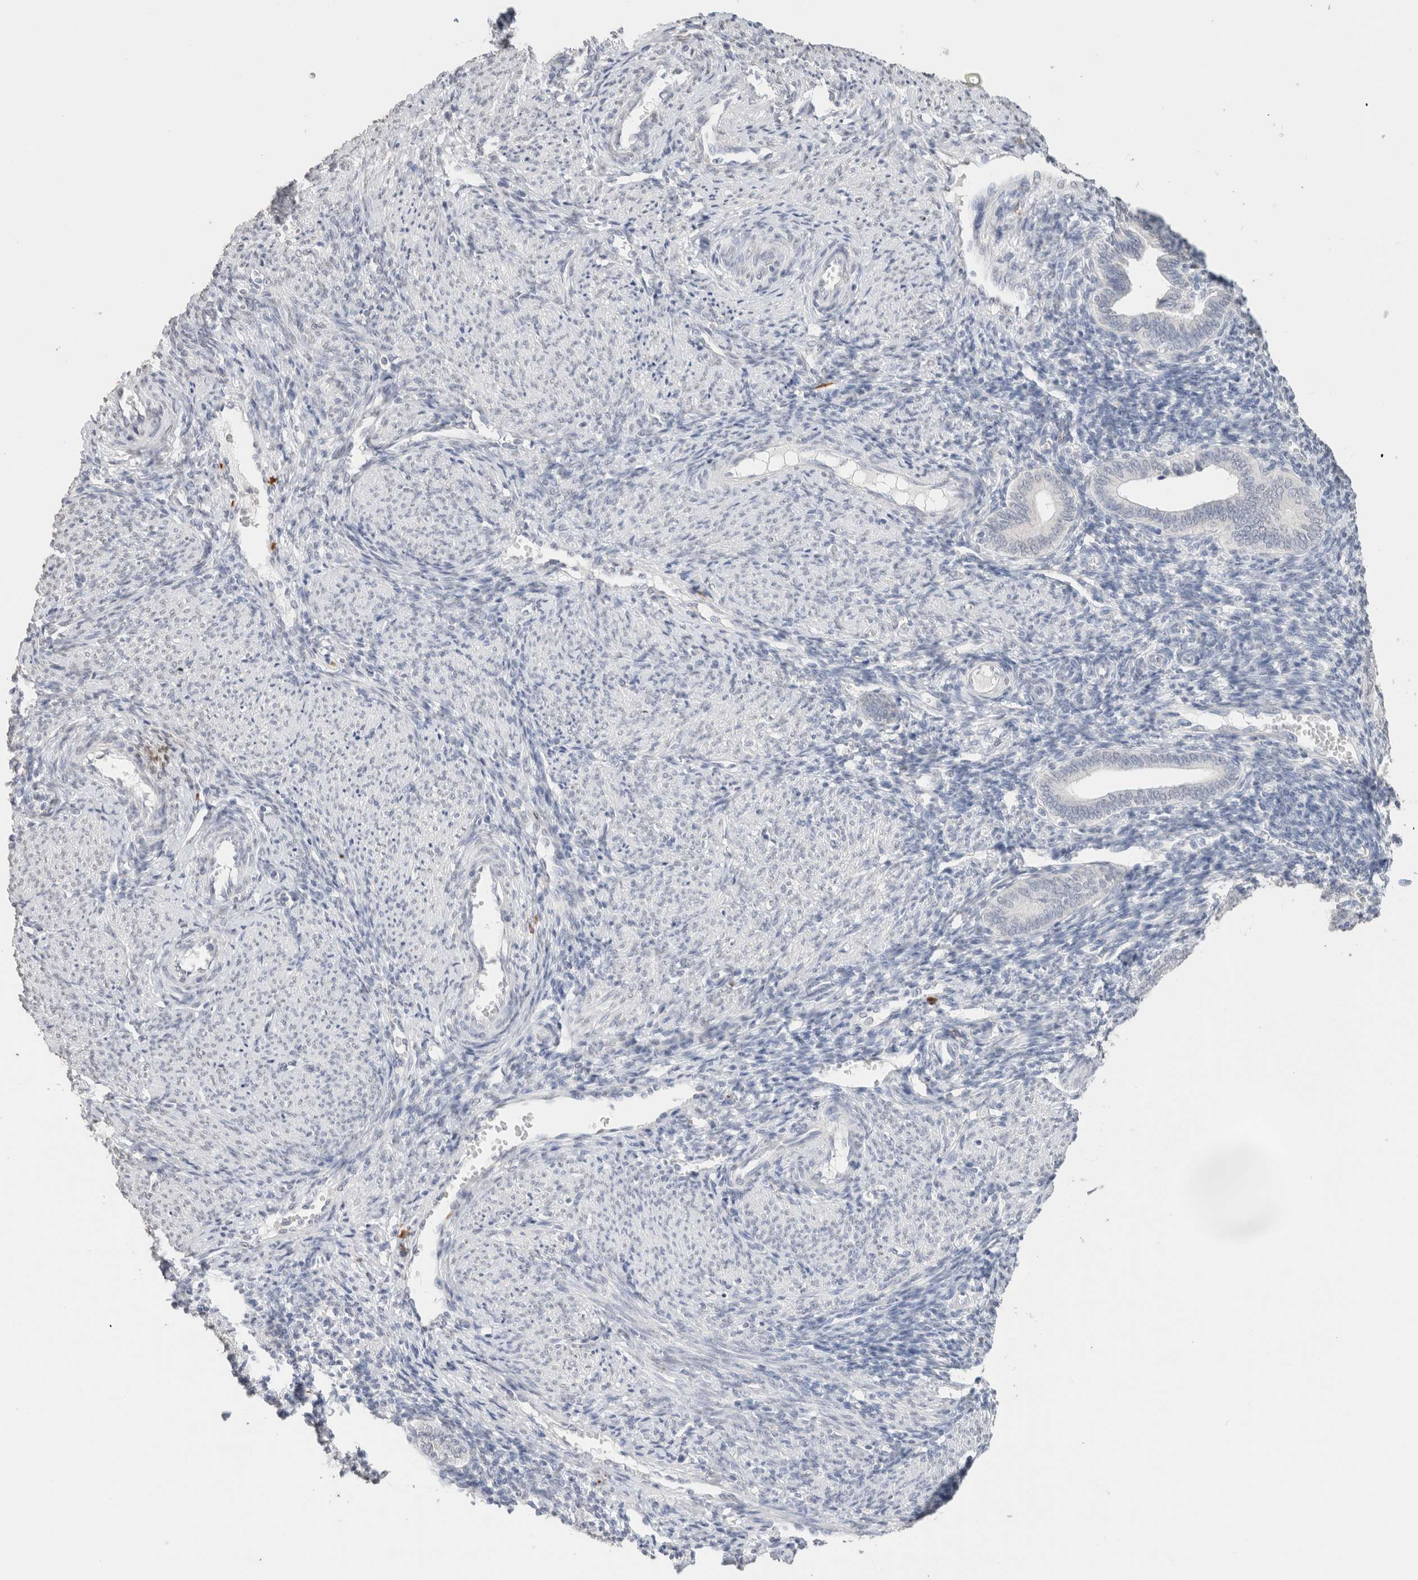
{"staining": {"intensity": "negative", "quantity": "none", "location": "none"}, "tissue": "endometrium", "cell_type": "Cells in endometrial stroma", "image_type": "normal", "snomed": [{"axis": "morphology", "description": "Normal tissue, NOS"}, {"axis": "topography", "description": "Uterus"}, {"axis": "topography", "description": "Endometrium"}], "caption": "IHC of benign endometrium demonstrates no expression in cells in endometrial stroma.", "gene": "CD80", "patient": {"sex": "female", "age": 33}}